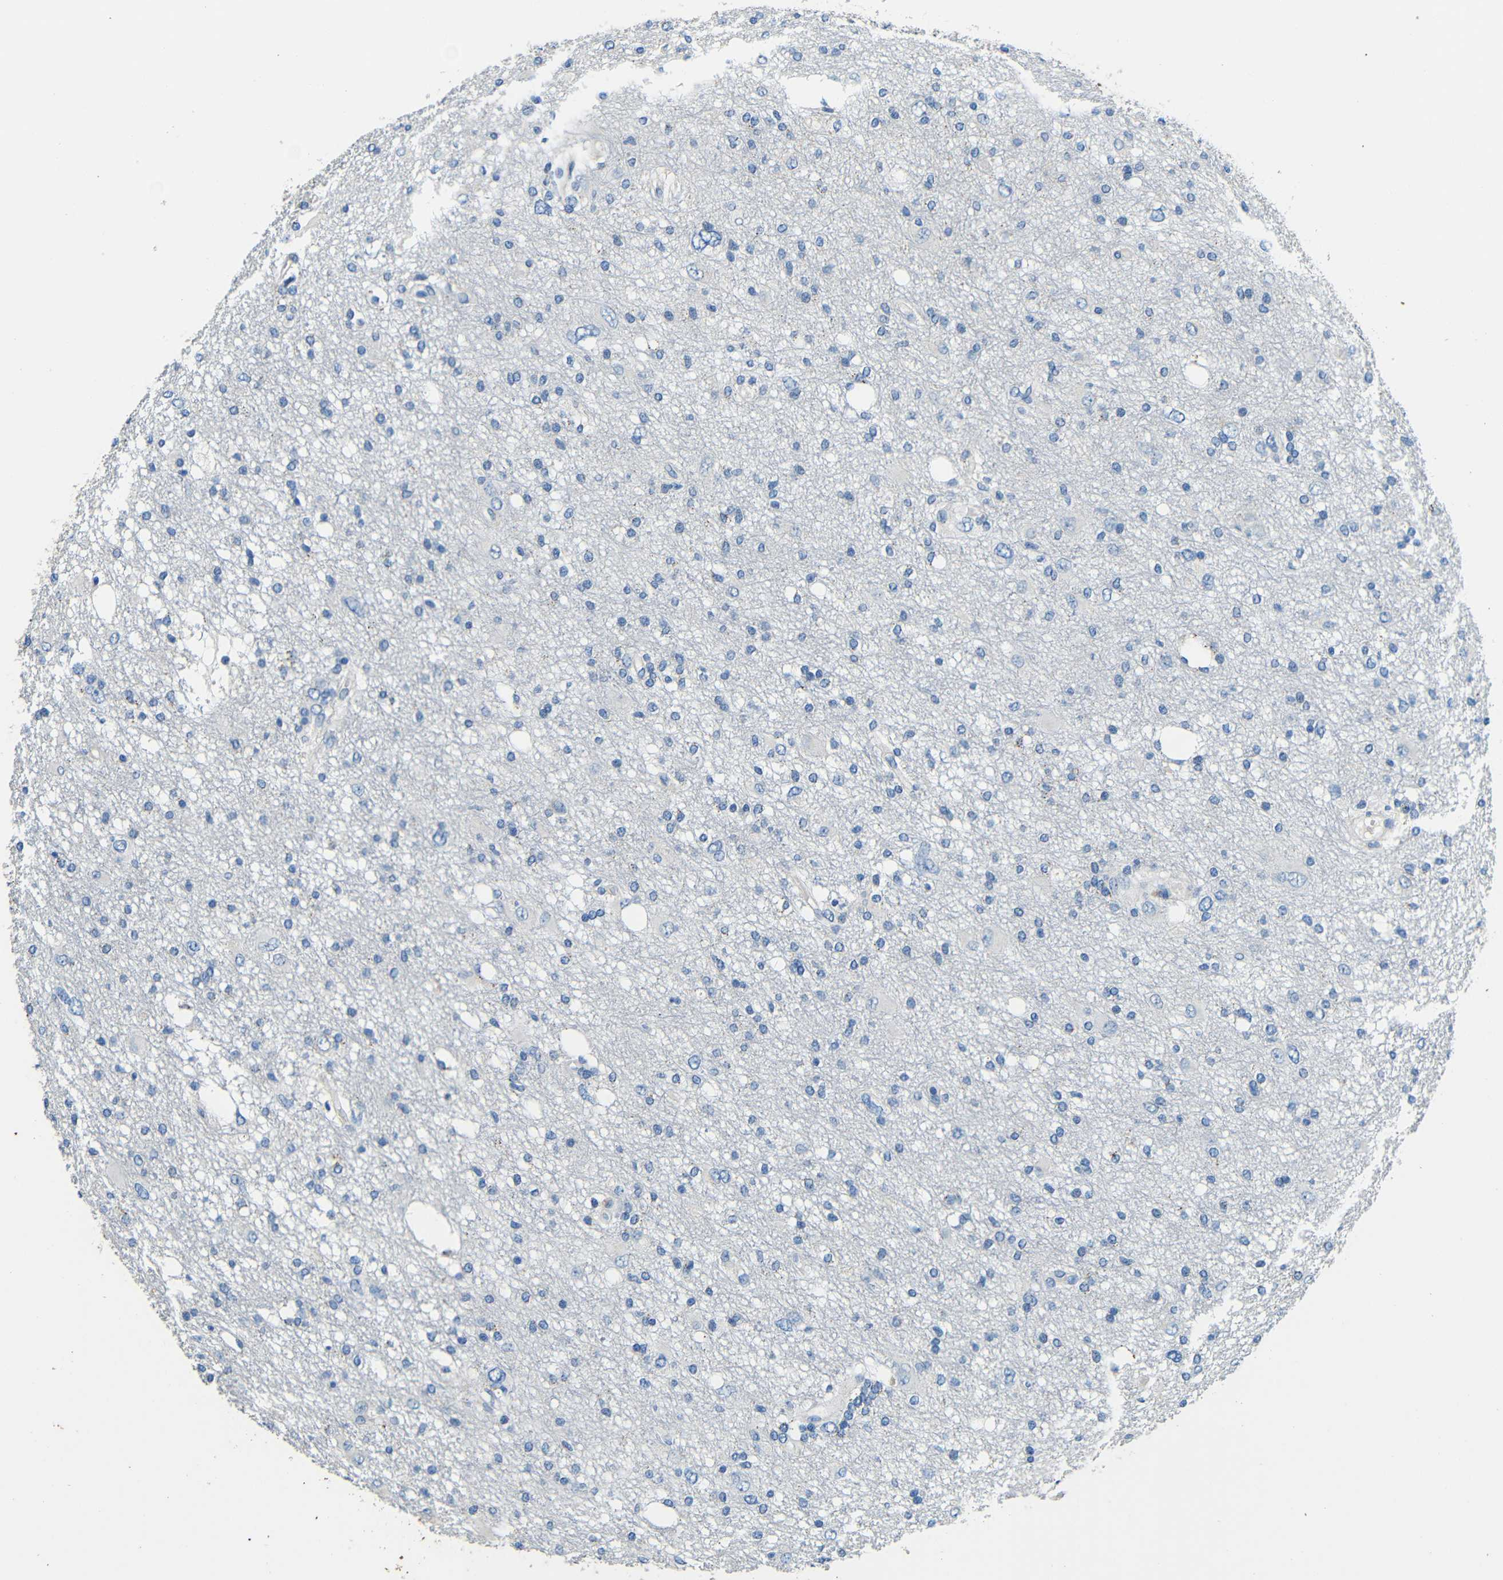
{"staining": {"intensity": "negative", "quantity": "none", "location": "none"}, "tissue": "glioma", "cell_type": "Tumor cells", "image_type": "cancer", "snomed": [{"axis": "morphology", "description": "Glioma, malignant, High grade"}, {"axis": "topography", "description": "Brain"}], "caption": "Tumor cells show no significant expression in malignant glioma (high-grade).", "gene": "FMO5", "patient": {"sex": "female", "age": 59}}